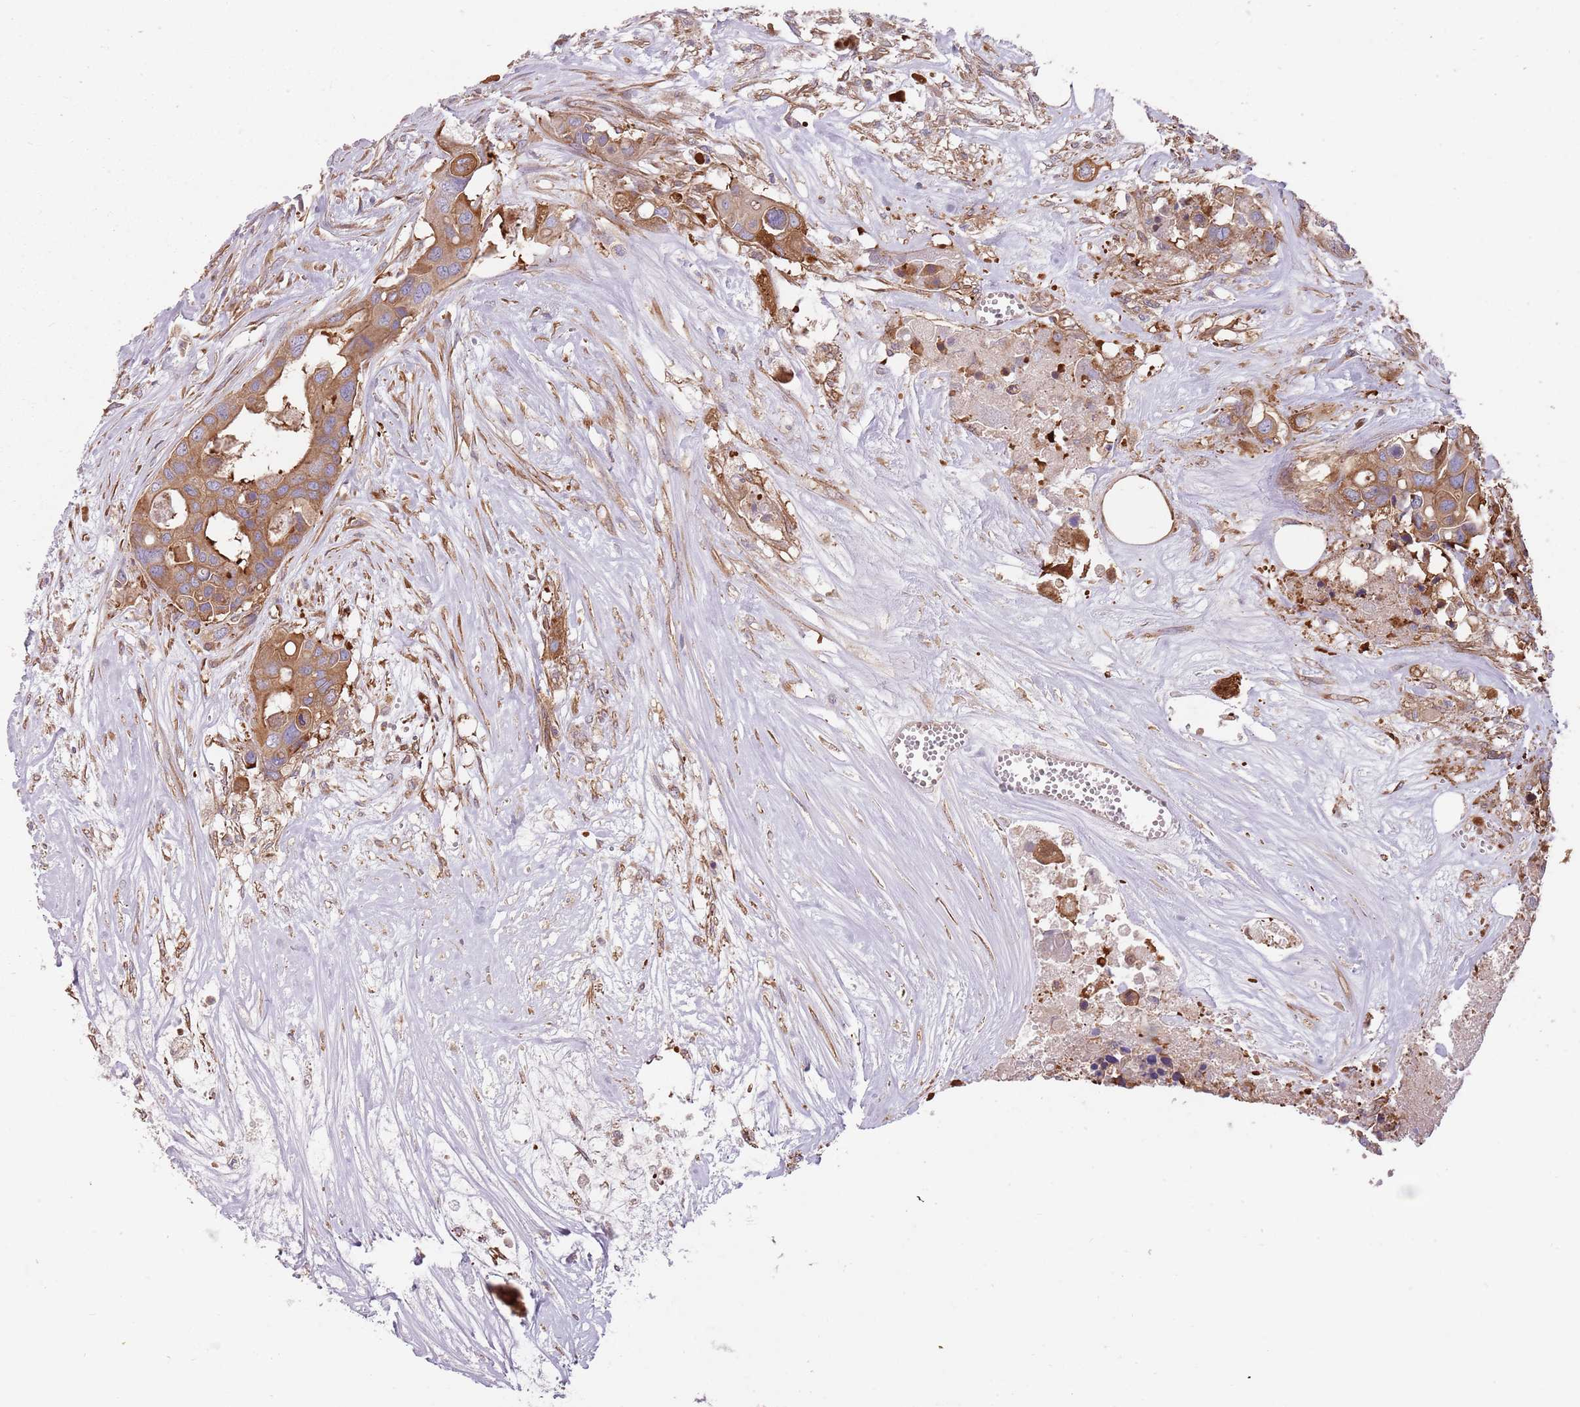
{"staining": {"intensity": "moderate", "quantity": ">75%", "location": "cytoplasmic/membranous"}, "tissue": "colorectal cancer", "cell_type": "Tumor cells", "image_type": "cancer", "snomed": [{"axis": "morphology", "description": "Adenocarcinoma, NOS"}, {"axis": "topography", "description": "Colon"}], "caption": "Protein expression analysis of adenocarcinoma (colorectal) demonstrates moderate cytoplasmic/membranous staining in approximately >75% of tumor cells.", "gene": "SPDL1", "patient": {"sex": "male", "age": 77}}